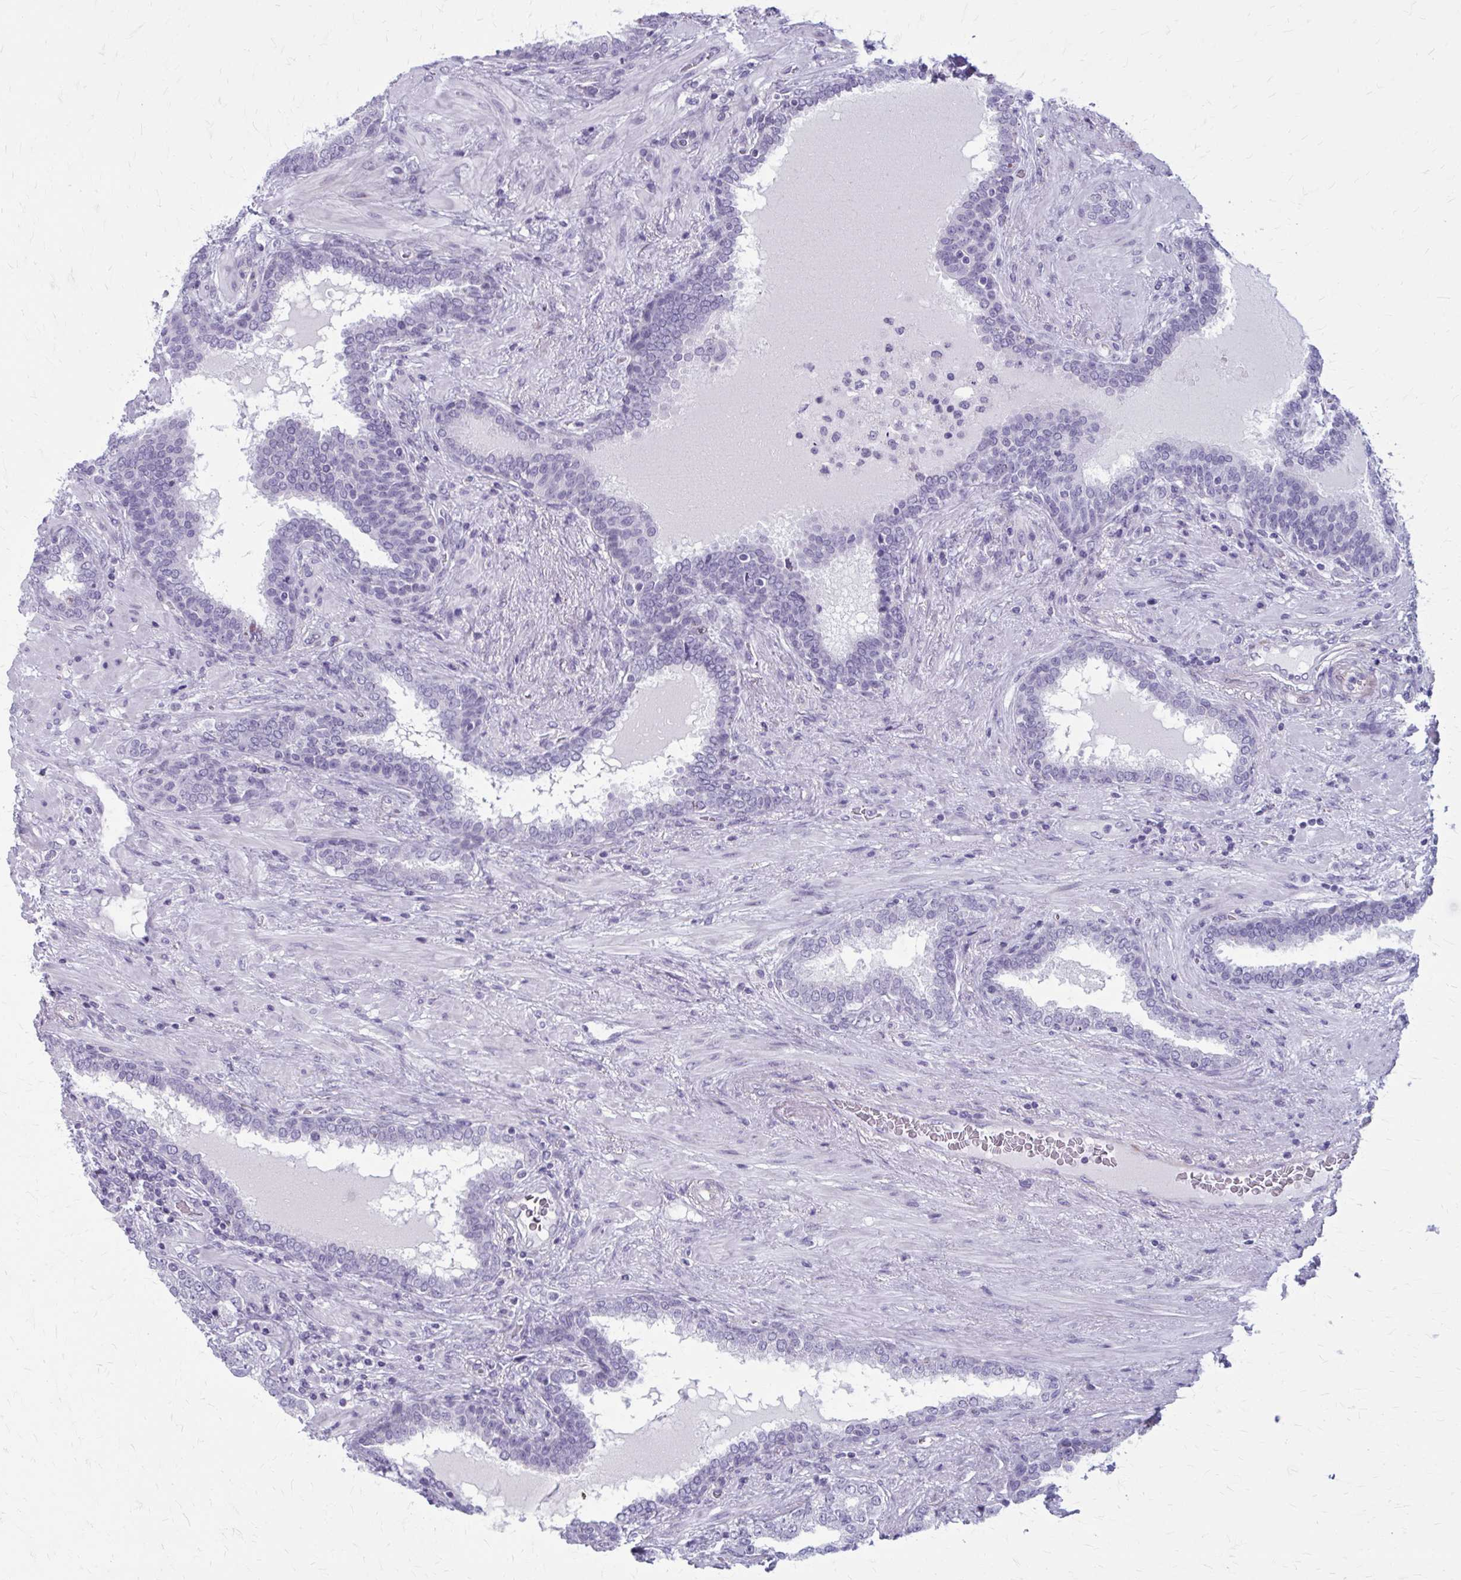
{"staining": {"intensity": "negative", "quantity": "none", "location": "none"}, "tissue": "prostate cancer", "cell_type": "Tumor cells", "image_type": "cancer", "snomed": [{"axis": "morphology", "description": "Adenocarcinoma, High grade"}, {"axis": "topography", "description": "Prostate"}], "caption": "IHC of human prostate cancer displays no expression in tumor cells.", "gene": "CASQ2", "patient": {"sex": "male", "age": 72}}